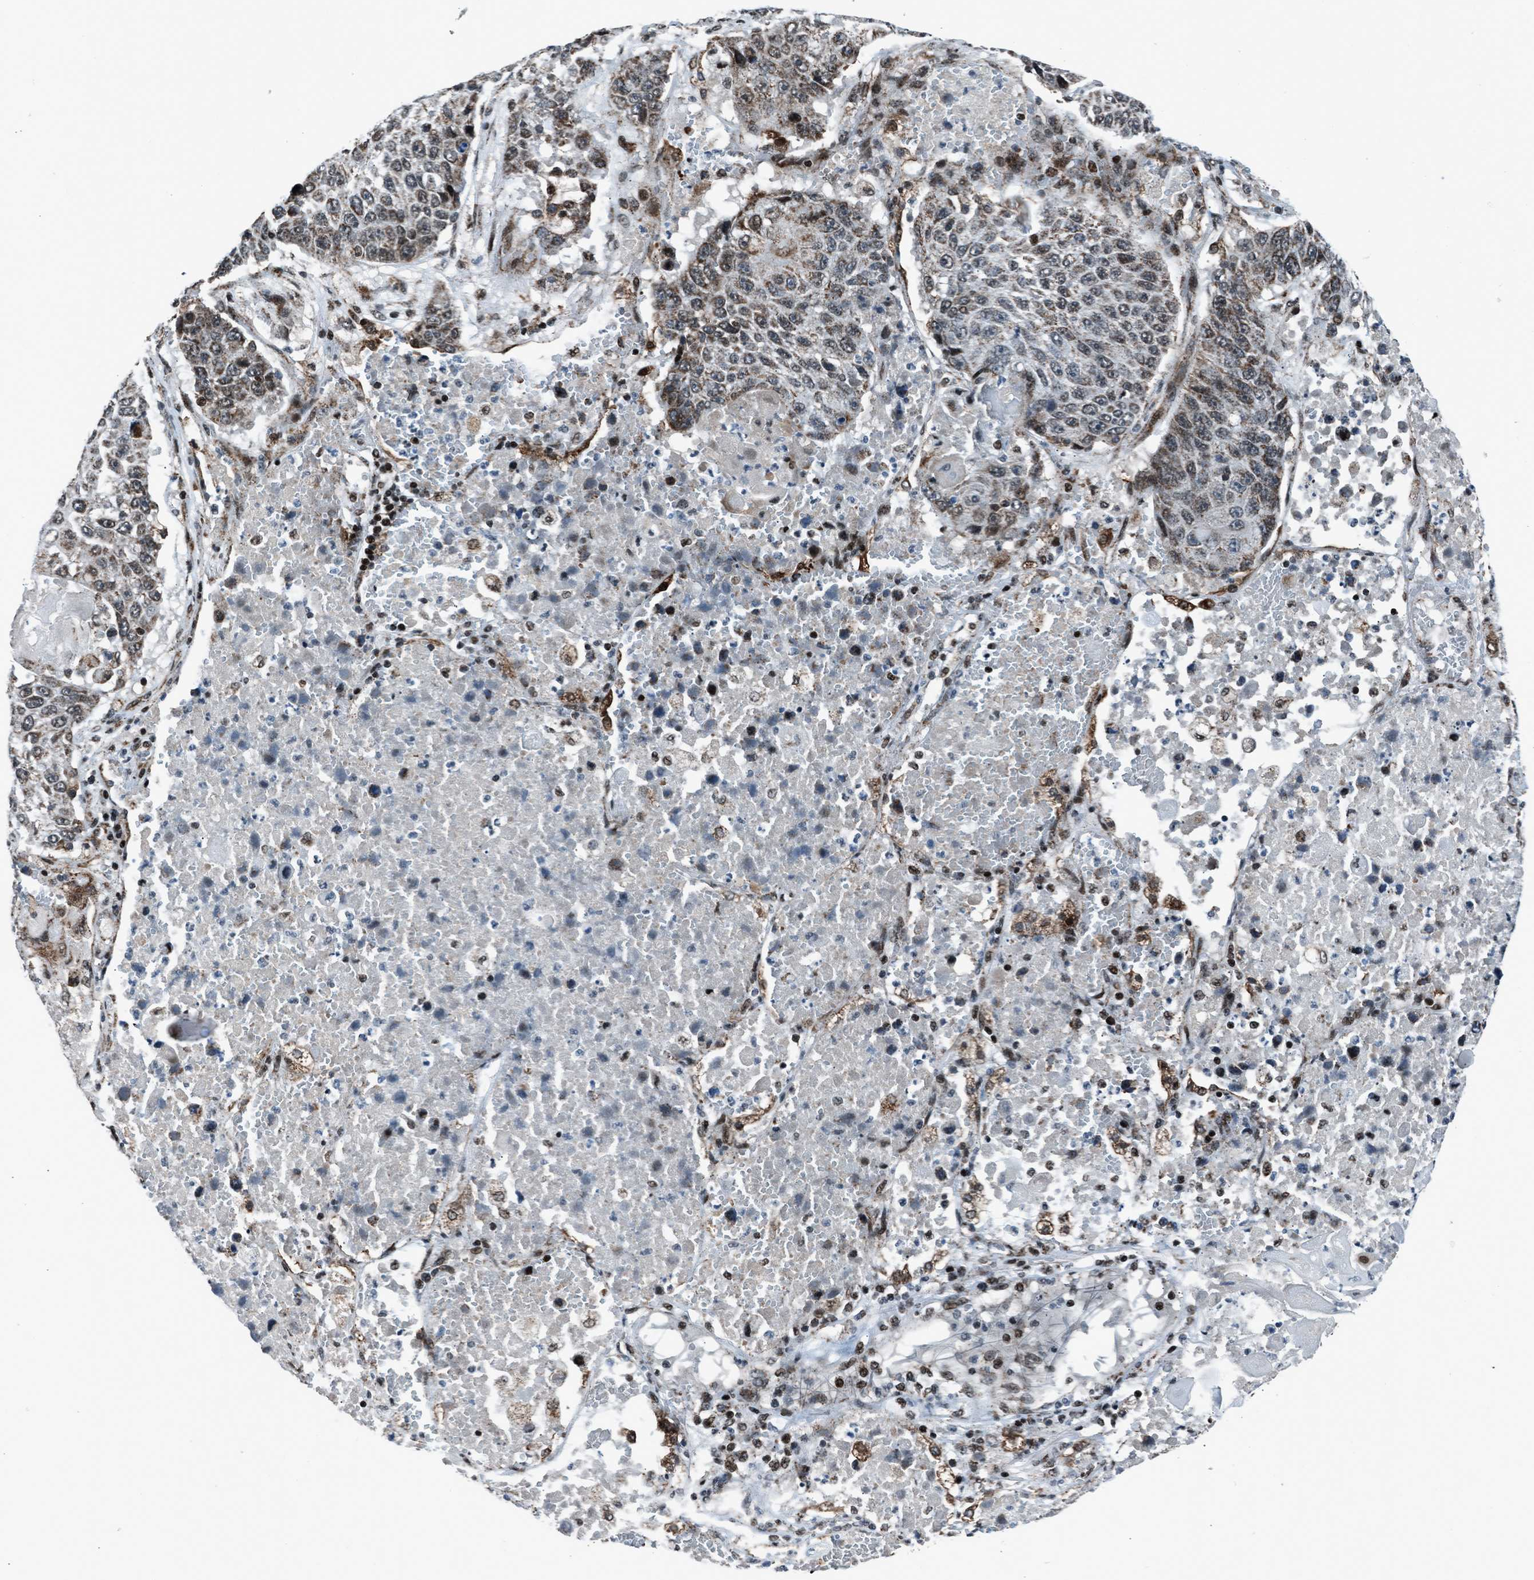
{"staining": {"intensity": "moderate", "quantity": ">75%", "location": "cytoplasmic/membranous,nuclear"}, "tissue": "lung cancer", "cell_type": "Tumor cells", "image_type": "cancer", "snomed": [{"axis": "morphology", "description": "Squamous cell carcinoma, NOS"}, {"axis": "topography", "description": "Lung"}], "caption": "Human lung squamous cell carcinoma stained with a brown dye demonstrates moderate cytoplasmic/membranous and nuclear positive staining in approximately >75% of tumor cells.", "gene": "MORC3", "patient": {"sex": "male", "age": 61}}